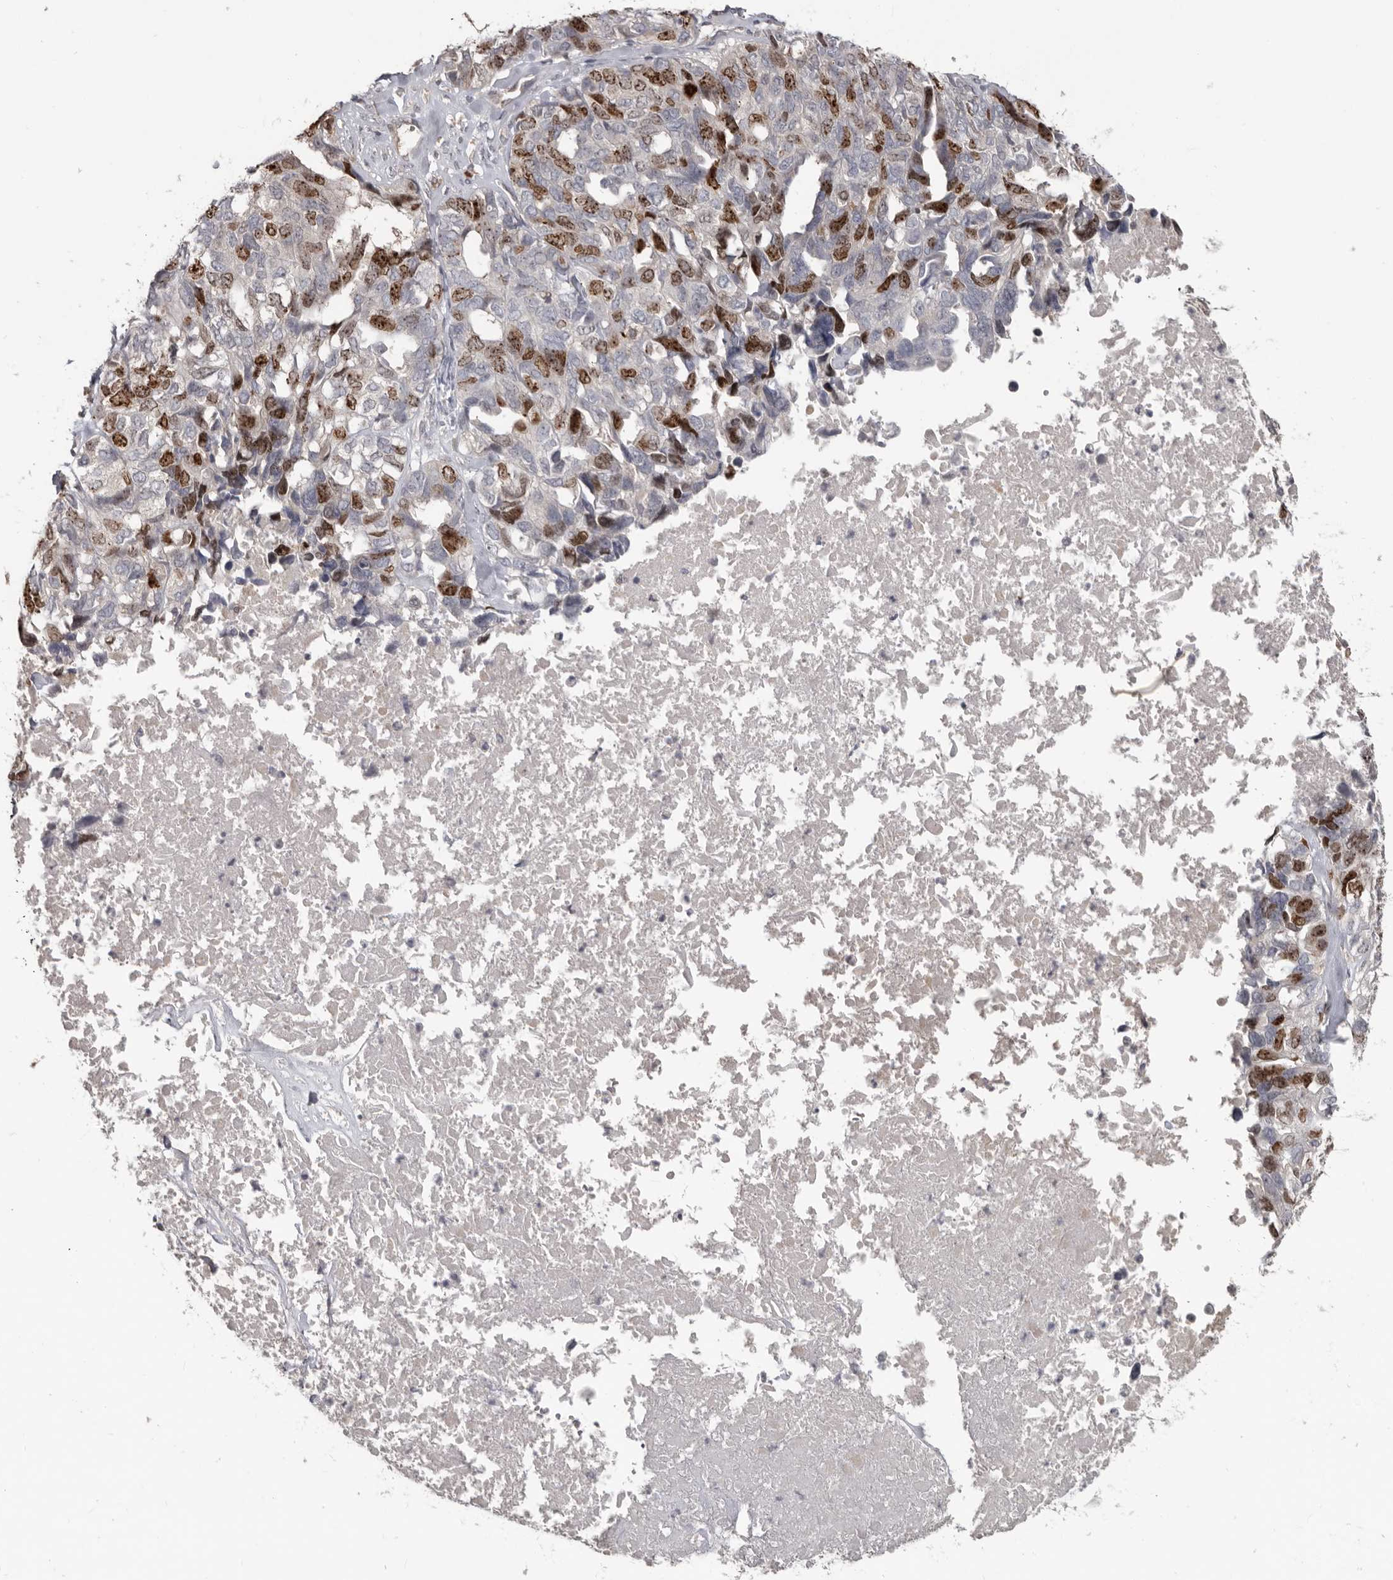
{"staining": {"intensity": "moderate", "quantity": "25%-75%", "location": "nuclear"}, "tissue": "ovarian cancer", "cell_type": "Tumor cells", "image_type": "cancer", "snomed": [{"axis": "morphology", "description": "Cystadenocarcinoma, serous, NOS"}, {"axis": "topography", "description": "Ovary"}], "caption": "Approximately 25%-75% of tumor cells in ovarian cancer (serous cystadenocarcinoma) exhibit moderate nuclear protein positivity as visualized by brown immunohistochemical staining.", "gene": "CDCA8", "patient": {"sex": "female", "age": 79}}